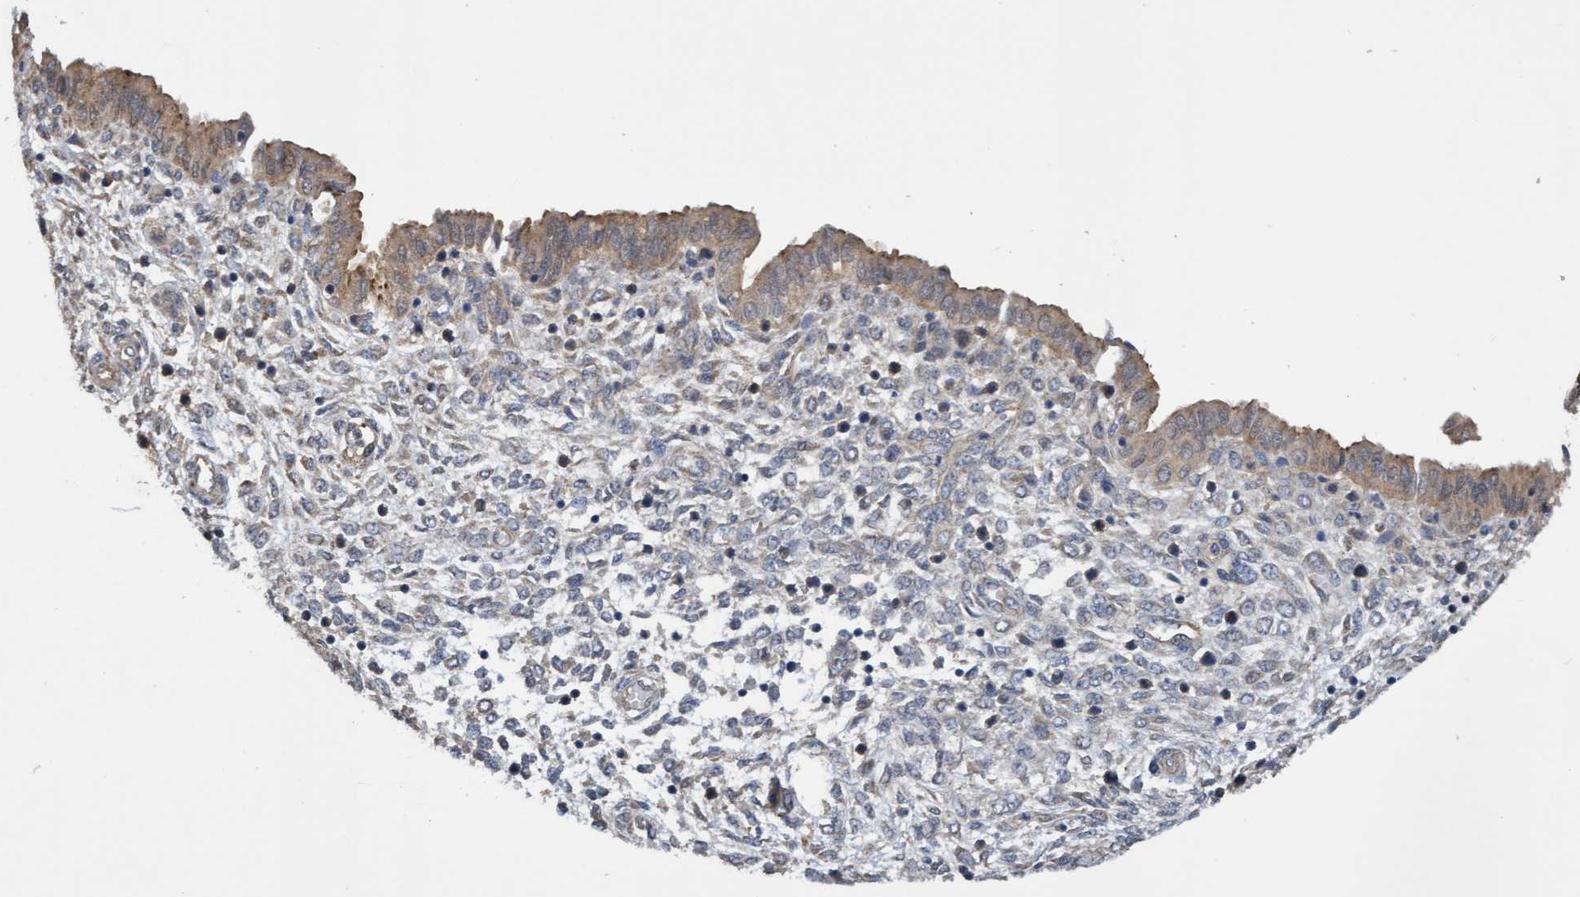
{"staining": {"intensity": "negative", "quantity": "none", "location": "none"}, "tissue": "endometrium", "cell_type": "Cells in endometrial stroma", "image_type": "normal", "snomed": [{"axis": "morphology", "description": "Normal tissue, NOS"}, {"axis": "topography", "description": "Endometrium"}], "caption": "An immunohistochemistry image of unremarkable endometrium is shown. There is no staining in cells in endometrial stroma of endometrium. Nuclei are stained in blue.", "gene": "ITFG1", "patient": {"sex": "female", "age": 33}}